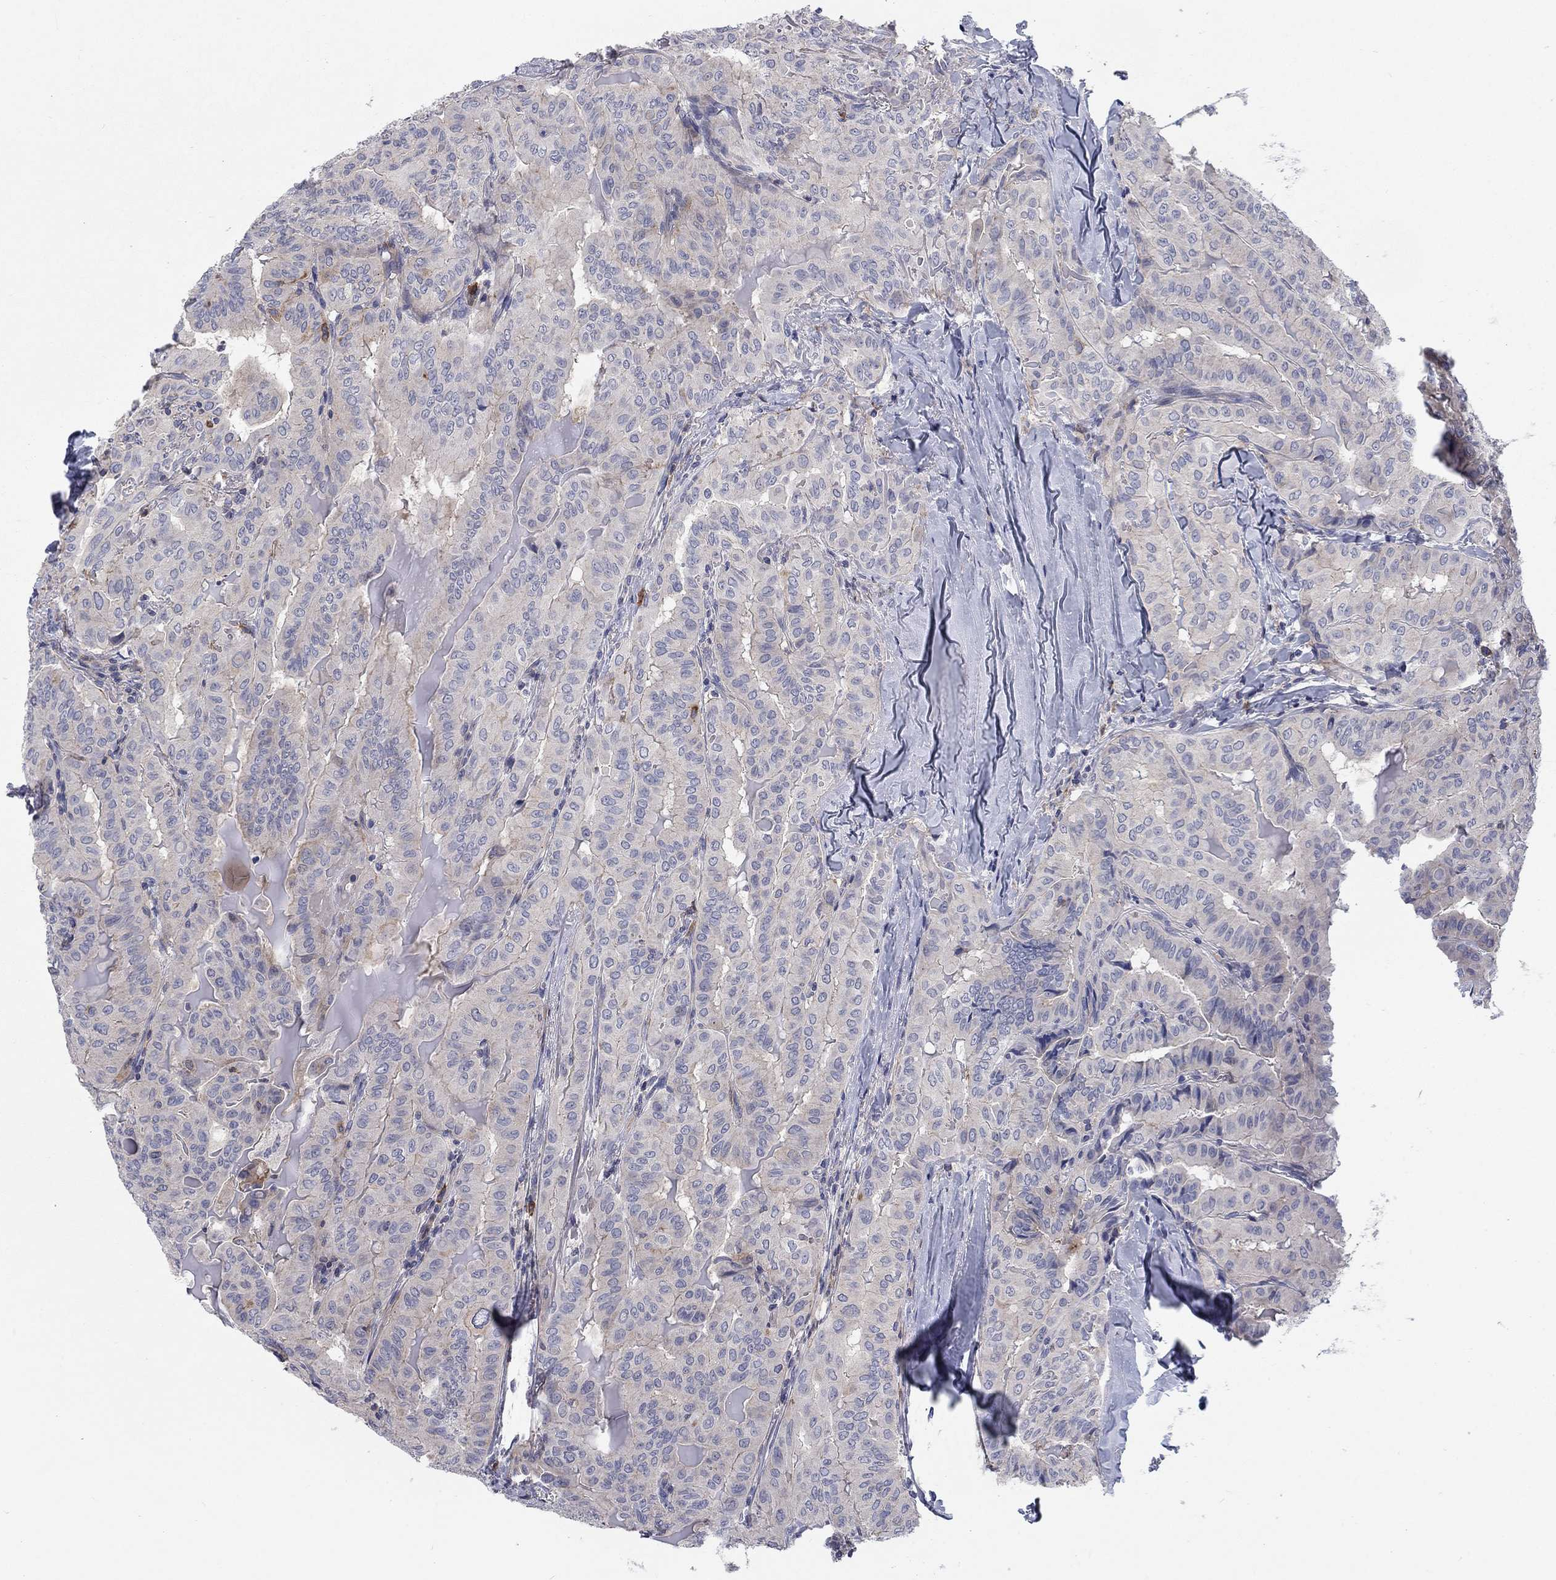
{"staining": {"intensity": "negative", "quantity": "none", "location": "none"}, "tissue": "thyroid cancer", "cell_type": "Tumor cells", "image_type": "cancer", "snomed": [{"axis": "morphology", "description": "Papillary adenocarcinoma, NOS"}, {"axis": "topography", "description": "Thyroid gland"}], "caption": "This is an IHC histopathology image of human thyroid cancer (papillary adenocarcinoma). There is no expression in tumor cells.", "gene": "KIF15", "patient": {"sex": "female", "age": 68}}